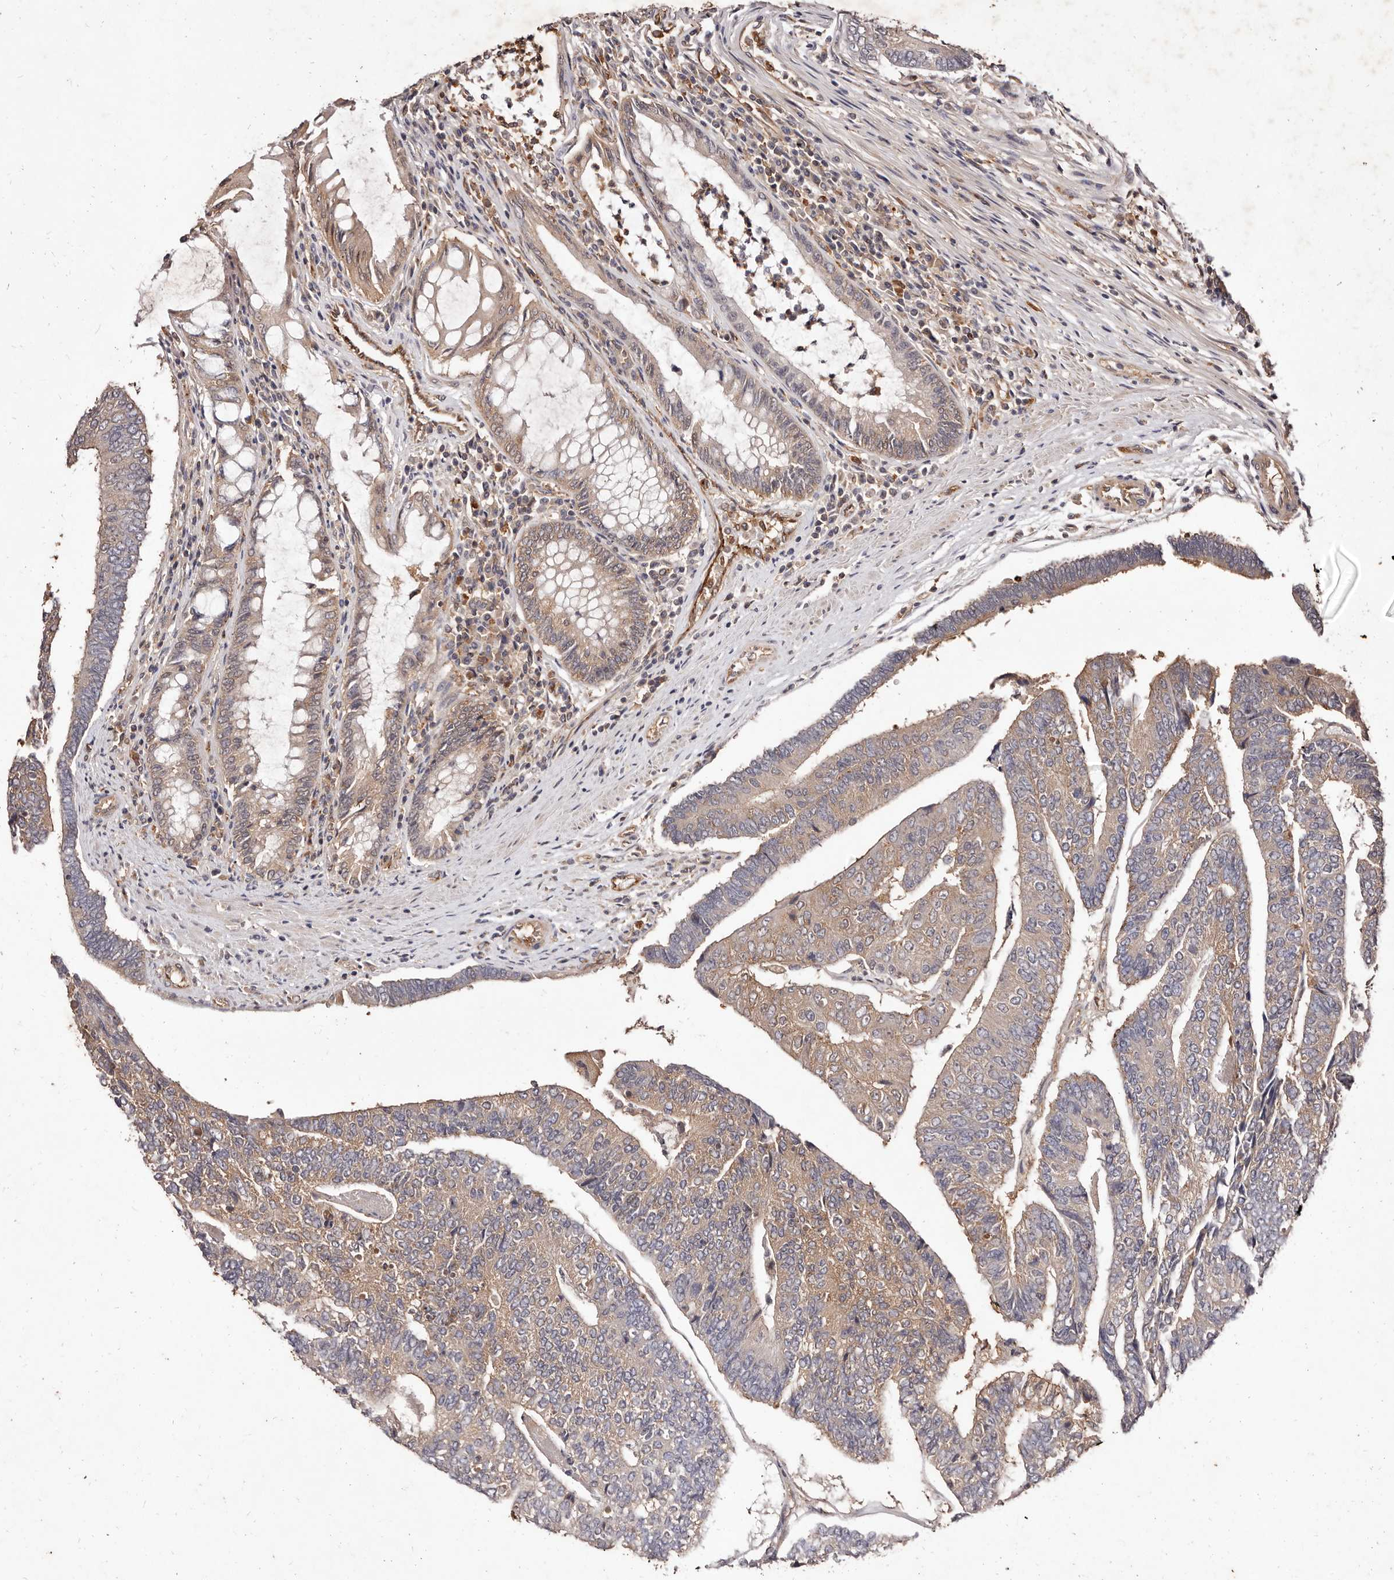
{"staining": {"intensity": "weak", "quantity": "25%-75%", "location": "cytoplasmic/membranous"}, "tissue": "colorectal cancer", "cell_type": "Tumor cells", "image_type": "cancer", "snomed": [{"axis": "morphology", "description": "Adenocarcinoma, NOS"}, {"axis": "topography", "description": "Colon"}], "caption": "Protein analysis of colorectal cancer (adenocarcinoma) tissue reveals weak cytoplasmic/membranous expression in about 25%-75% of tumor cells.", "gene": "CCL14", "patient": {"sex": "female", "age": 67}}